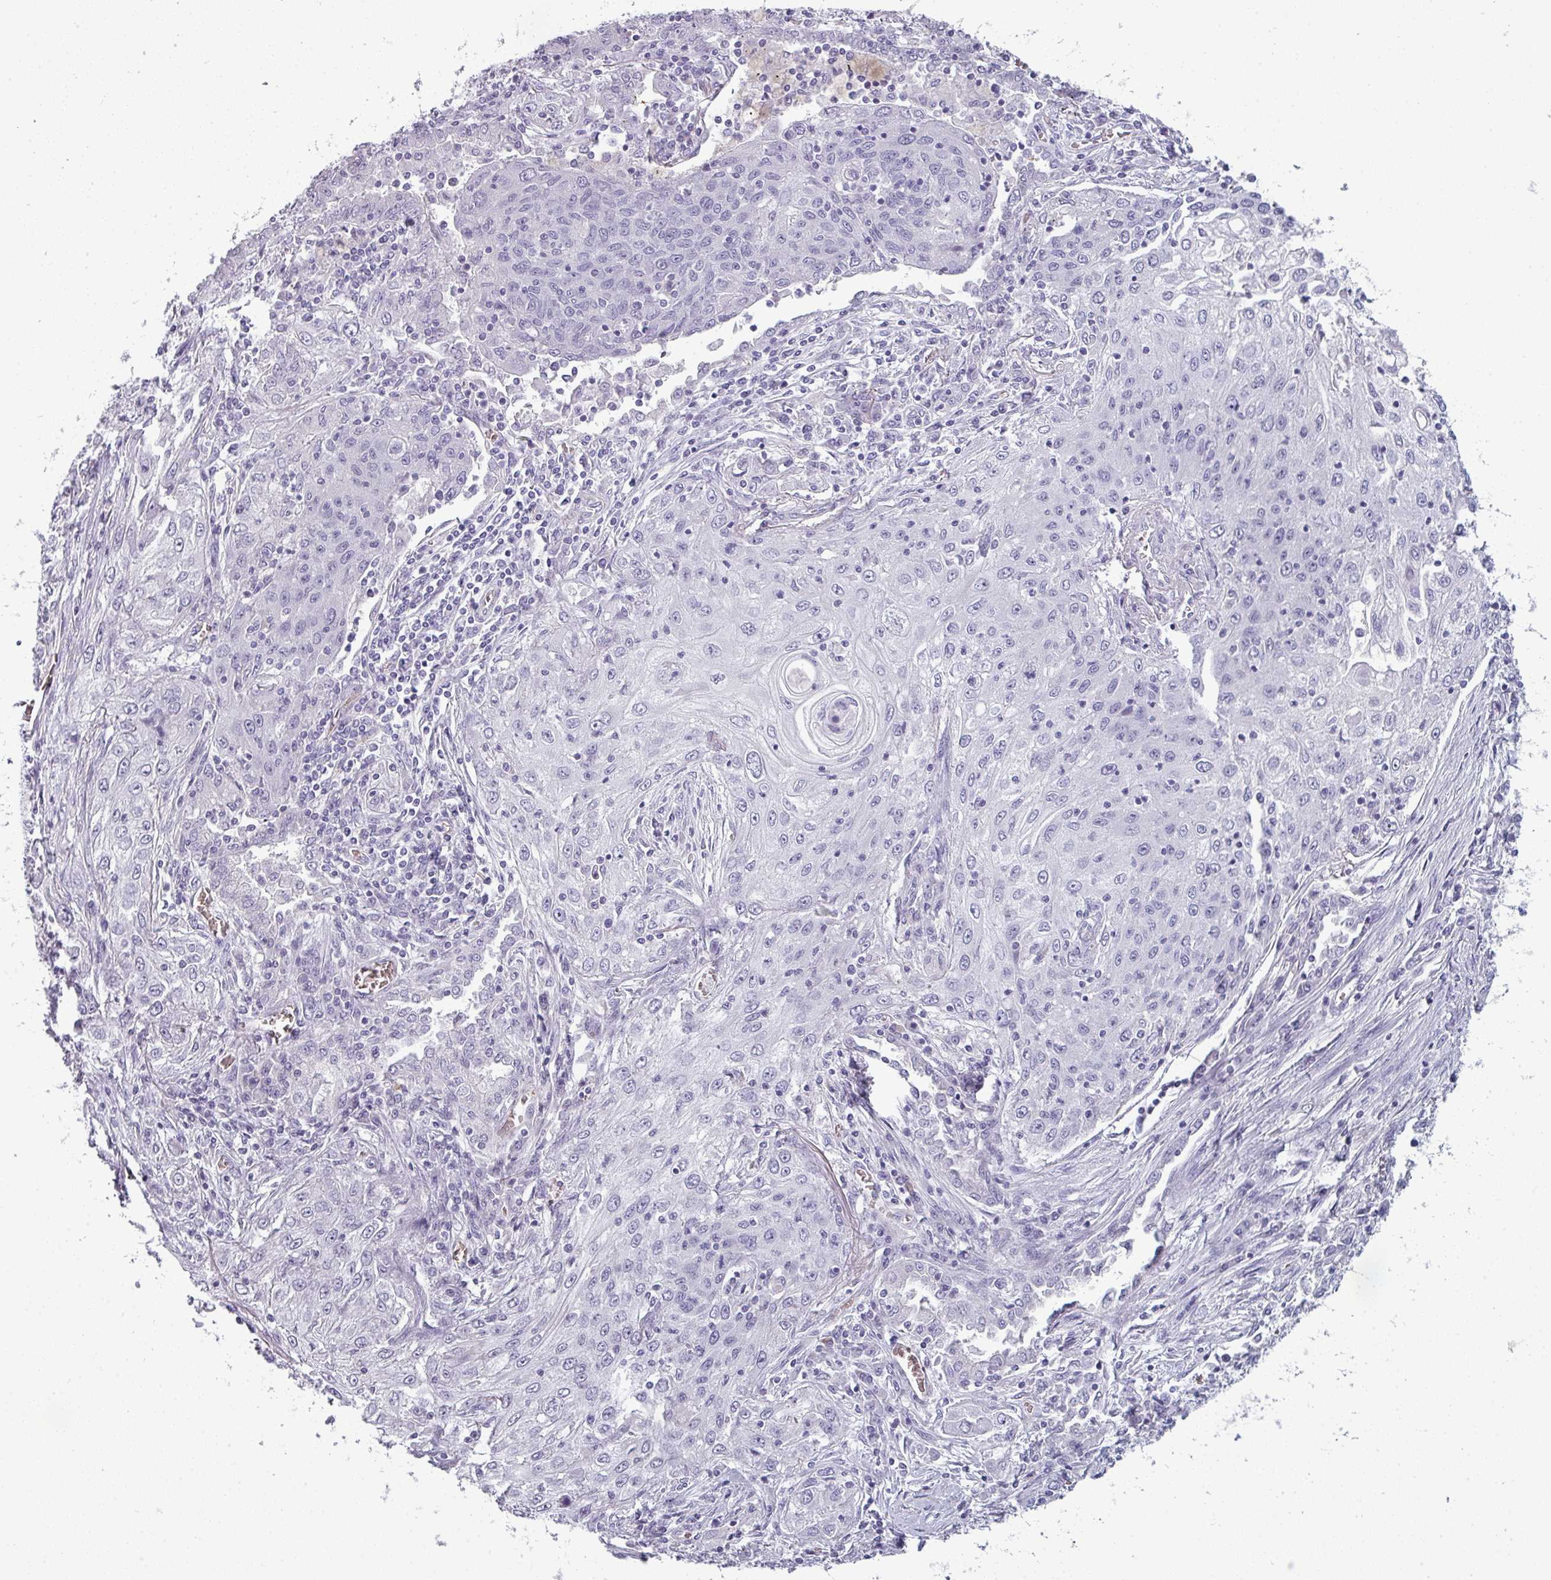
{"staining": {"intensity": "negative", "quantity": "none", "location": "none"}, "tissue": "lung cancer", "cell_type": "Tumor cells", "image_type": "cancer", "snomed": [{"axis": "morphology", "description": "Squamous cell carcinoma, NOS"}, {"axis": "topography", "description": "Lung"}], "caption": "This histopathology image is of lung squamous cell carcinoma stained with IHC to label a protein in brown with the nuclei are counter-stained blue. There is no staining in tumor cells.", "gene": "AREL1", "patient": {"sex": "female", "age": 69}}